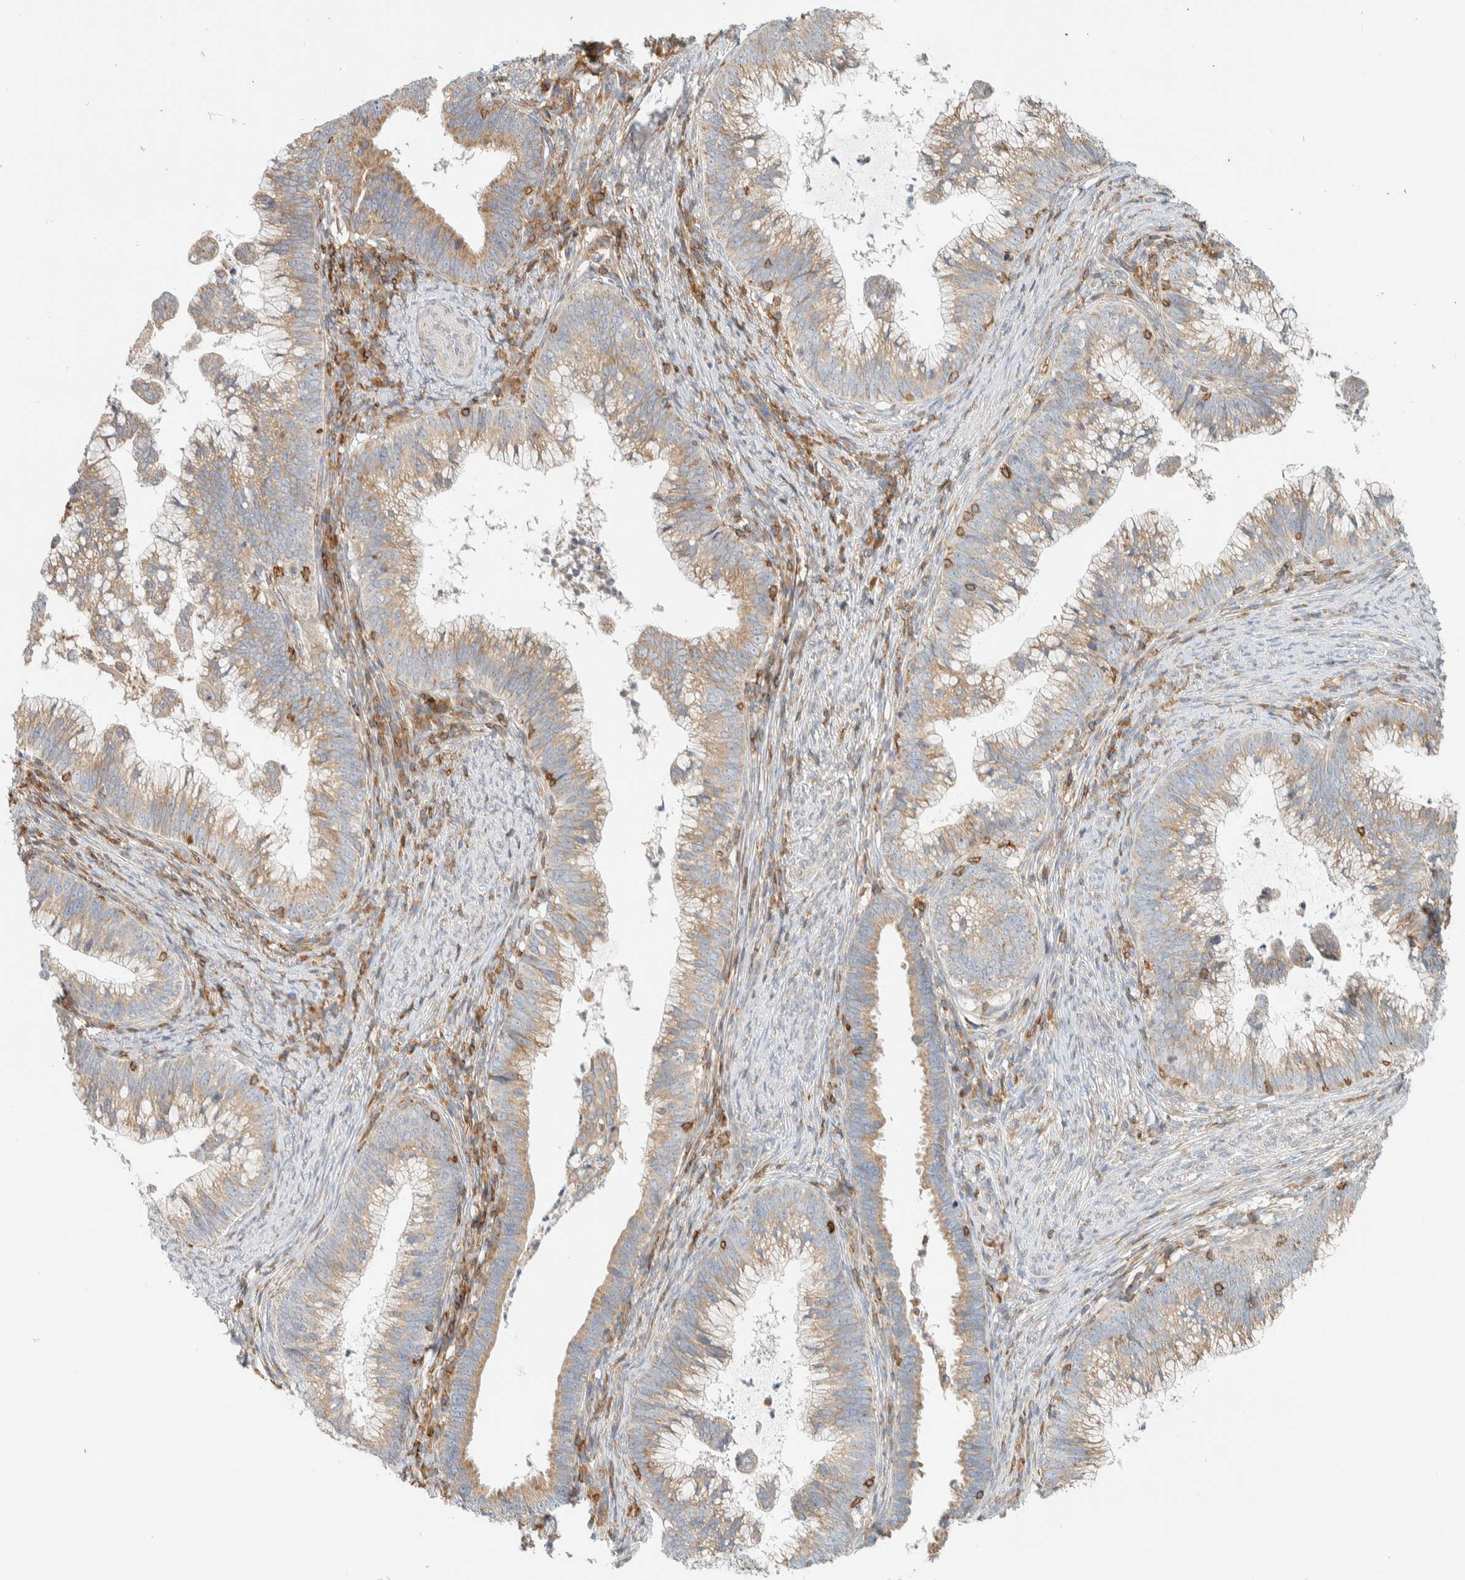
{"staining": {"intensity": "moderate", "quantity": ">75%", "location": "cytoplasmic/membranous"}, "tissue": "cervical cancer", "cell_type": "Tumor cells", "image_type": "cancer", "snomed": [{"axis": "morphology", "description": "Adenocarcinoma, NOS"}, {"axis": "topography", "description": "Cervix"}], "caption": "Protein staining of adenocarcinoma (cervical) tissue shows moderate cytoplasmic/membranous positivity in about >75% of tumor cells.", "gene": "CCDC57", "patient": {"sex": "female", "age": 36}}